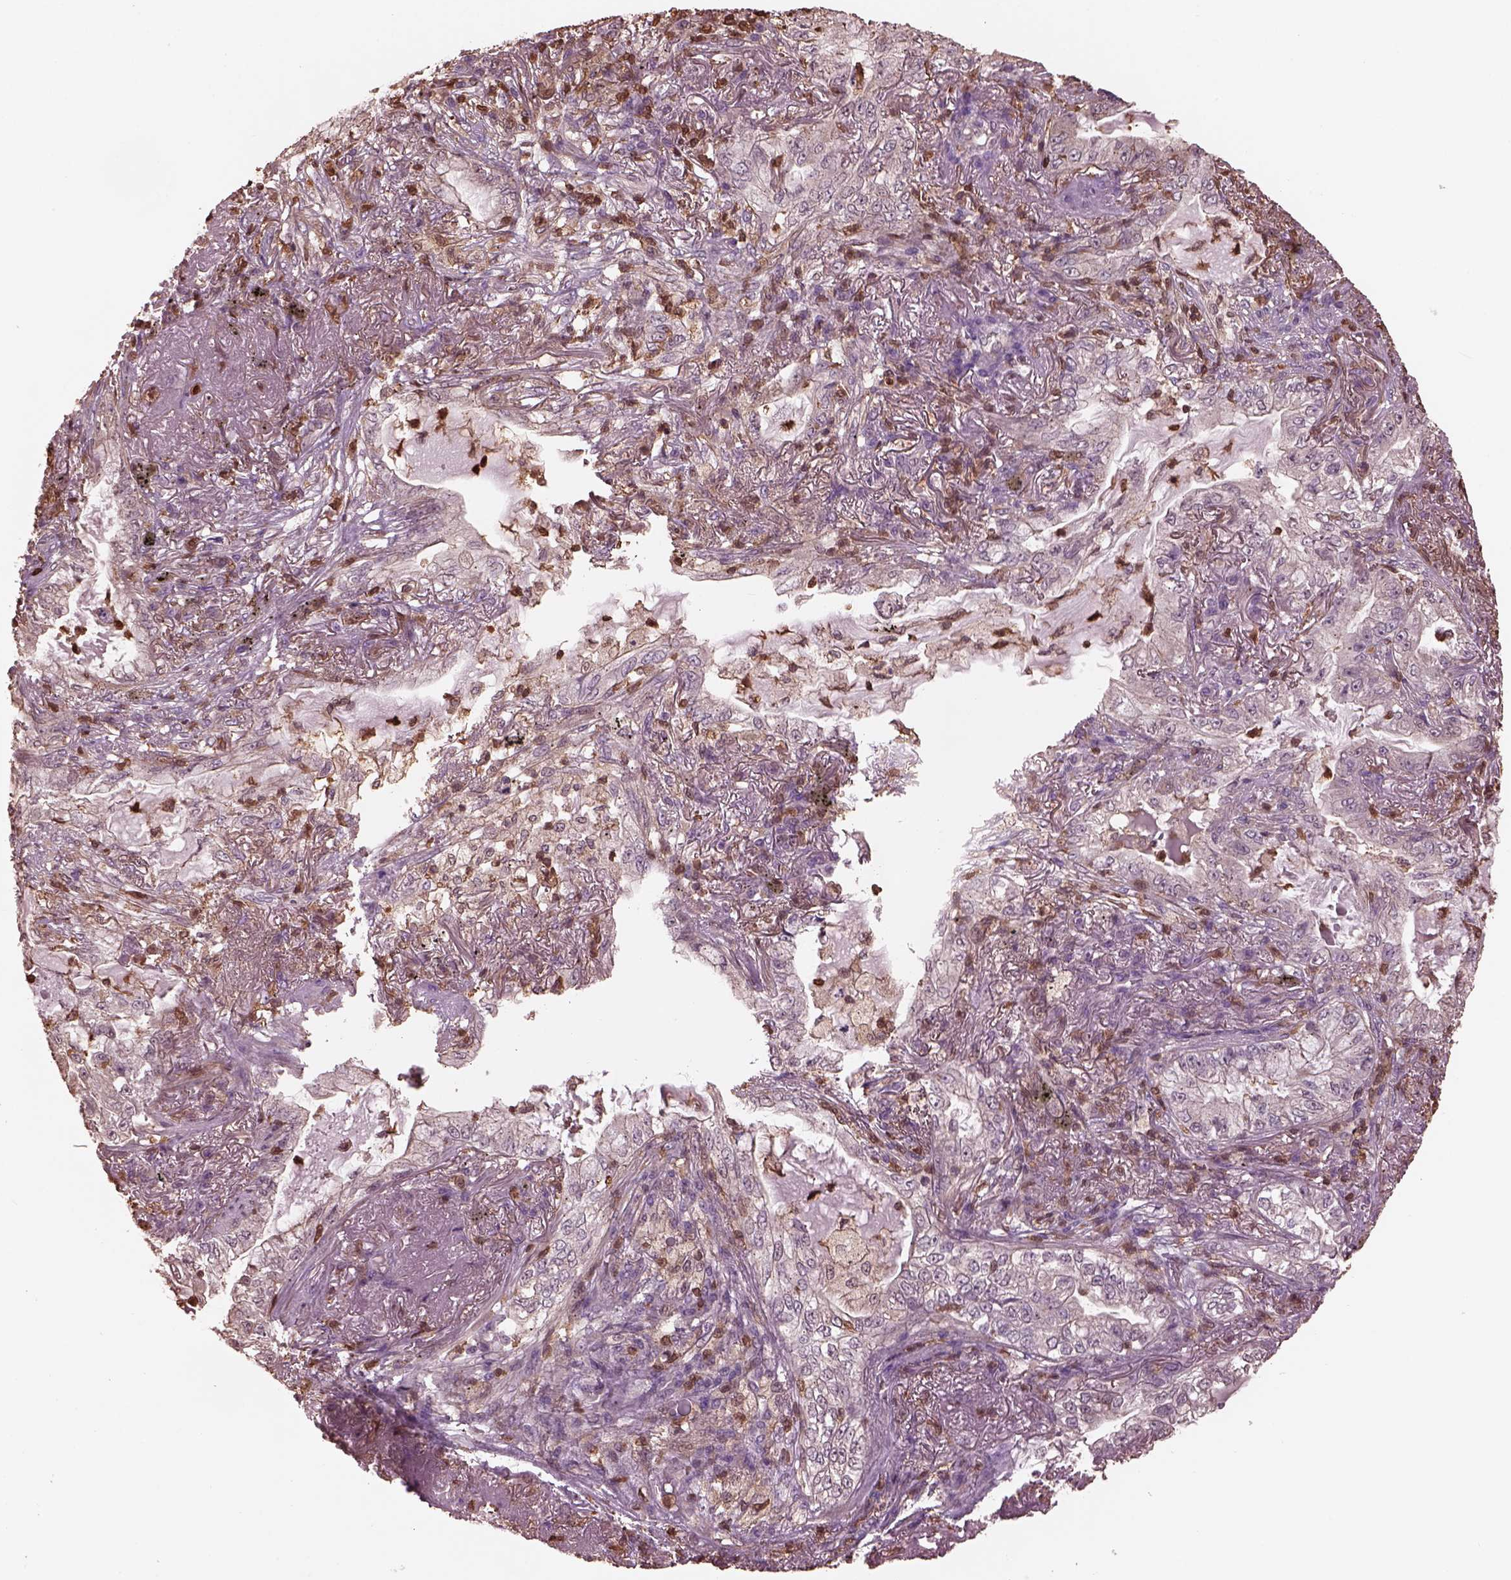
{"staining": {"intensity": "weak", "quantity": "<25%", "location": "cytoplasmic/membranous"}, "tissue": "lung cancer", "cell_type": "Tumor cells", "image_type": "cancer", "snomed": [{"axis": "morphology", "description": "Adenocarcinoma, NOS"}, {"axis": "topography", "description": "Lung"}], "caption": "Lung adenocarcinoma was stained to show a protein in brown. There is no significant positivity in tumor cells.", "gene": "IL31RA", "patient": {"sex": "female", "age": 73}}